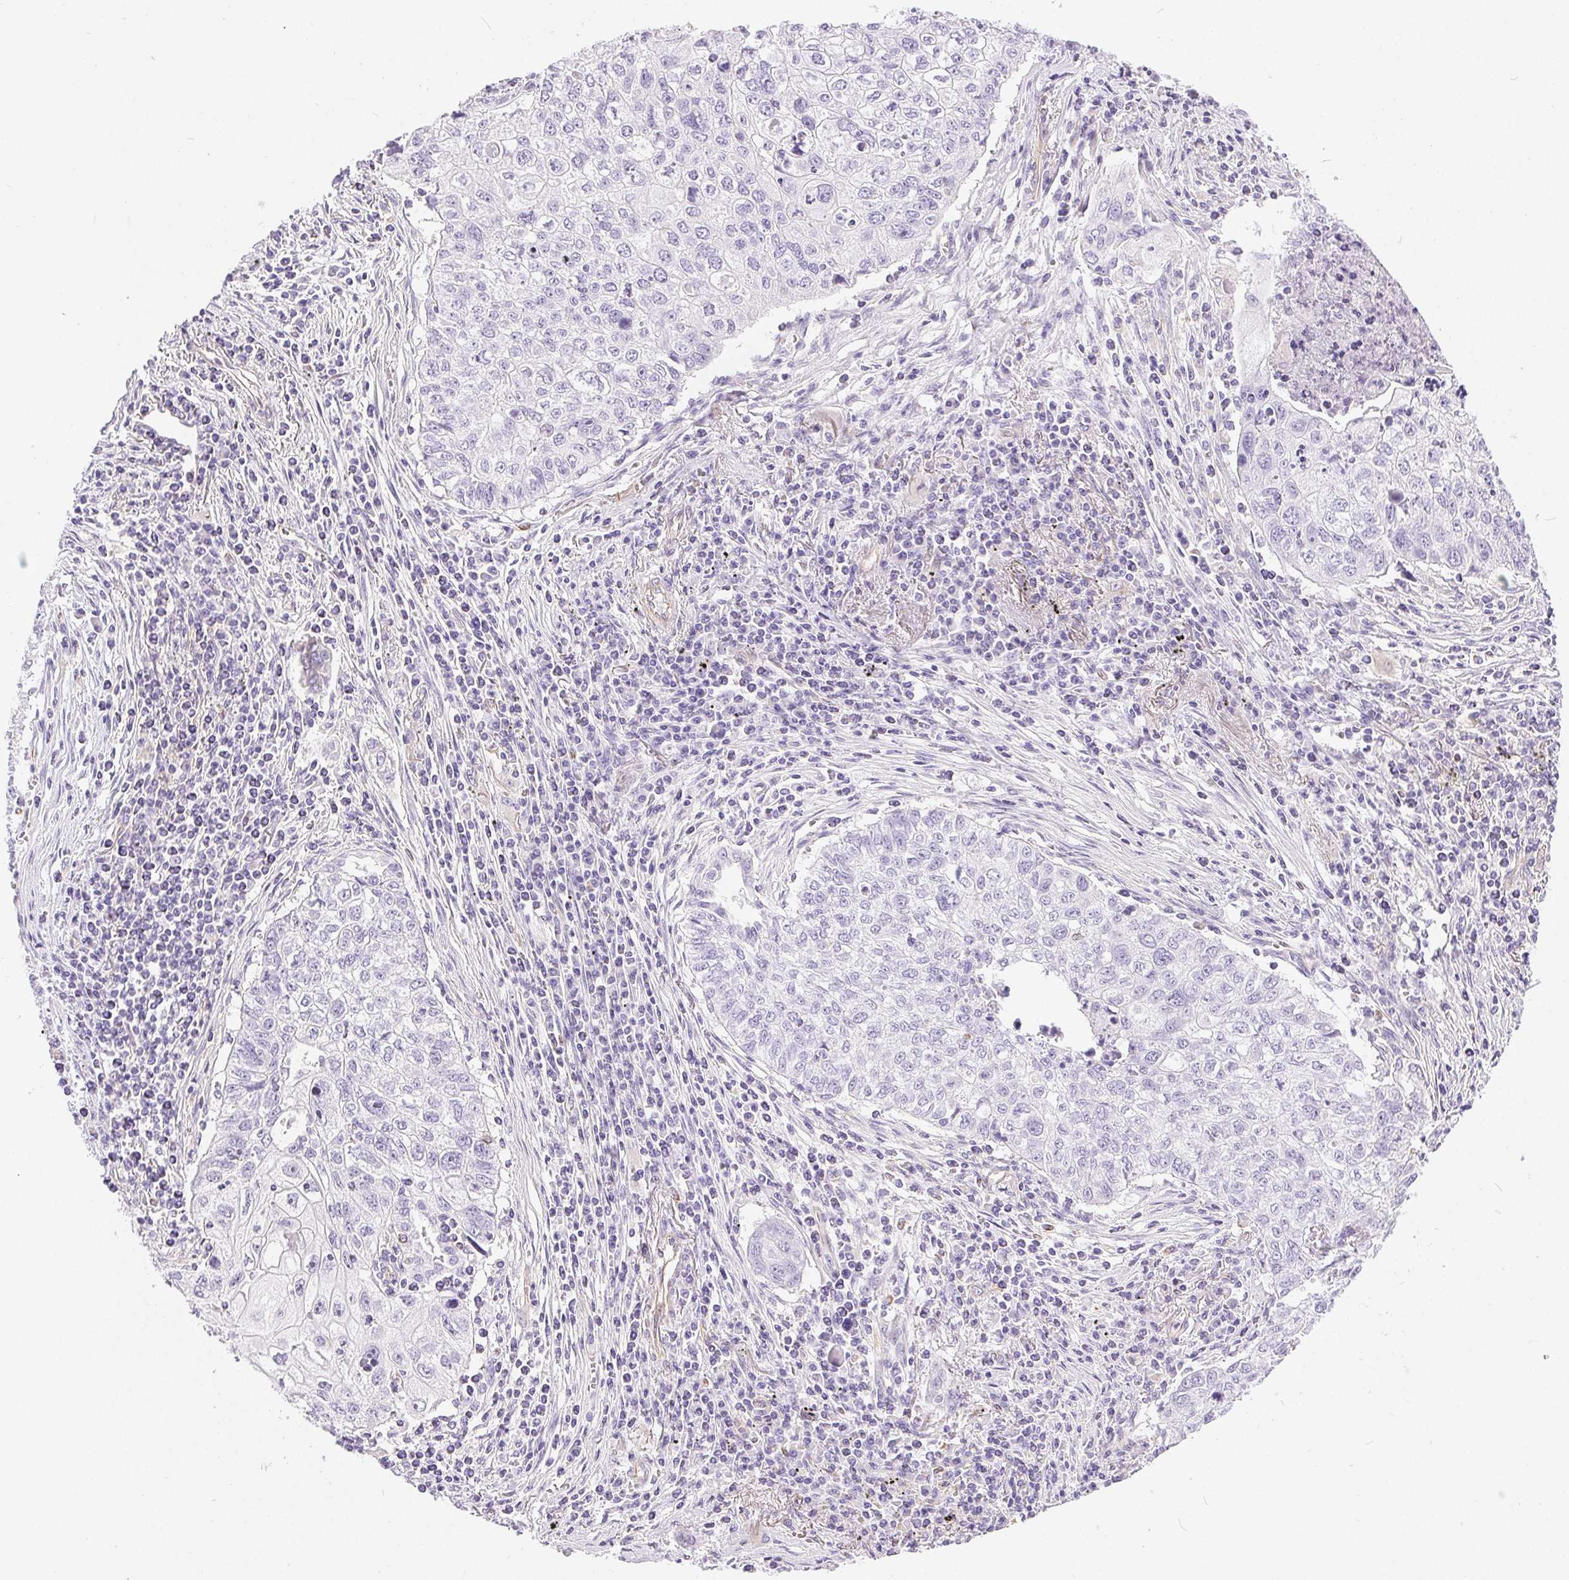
{"staining": {"intensity": "negative", "quantity": "none", "location": "none"}, "tissue": "lung cancer", "cell_type": "Tumor cells", "image_type": "cancer", "snomed": [{"axis": "morphology", "description": "Normal morphology"}, {"axis": "morphology", "description": "Aneuploidy"}, {"axis": "morphology", "description": "Squamous cell carcinoma, NOS"}, {"axis": "topography", "description": "Lymph node"}, {"axis": "topography", "description": "Lung"}], "caption": "IHC micrograph of human aneuploidy (lung) stained for a protein (brown), which exhibits no staining in tumor cells.", "gene": "GFAP", "patient": {"sex": "female", "age": 76}}